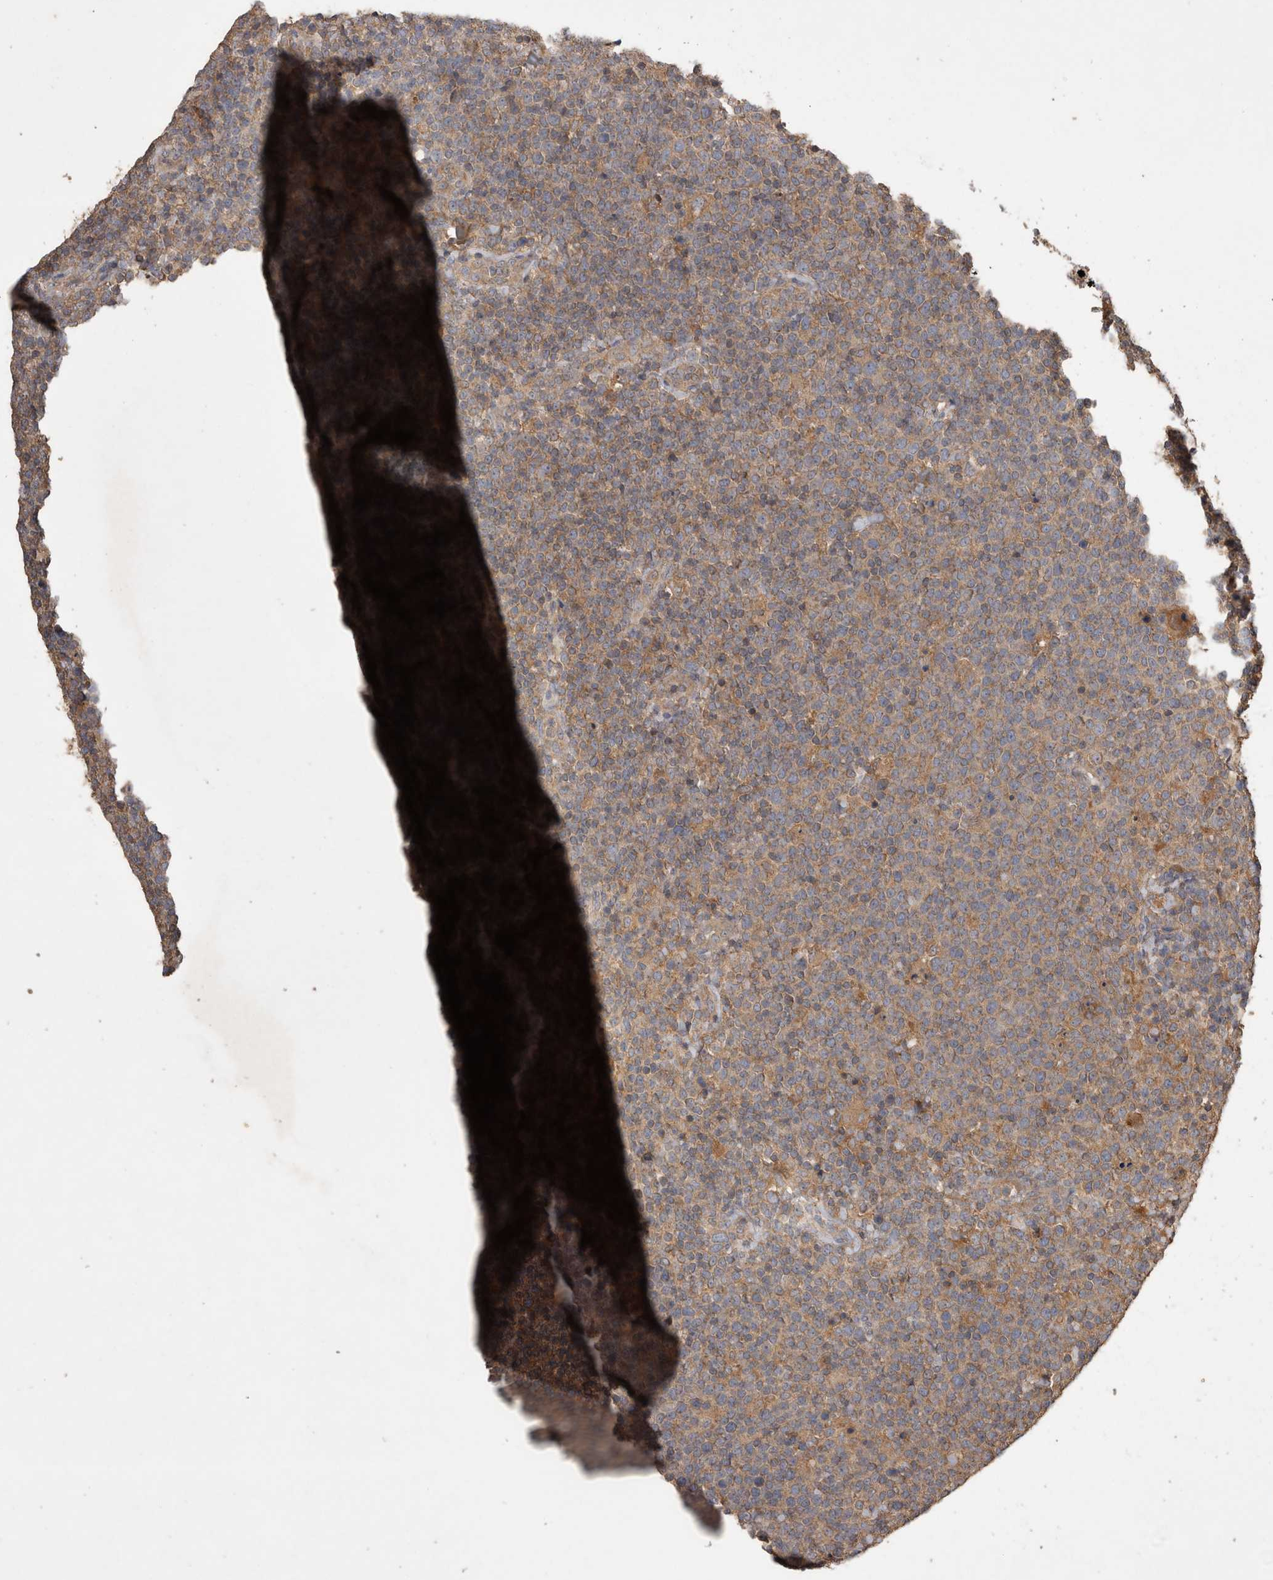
{"staining": {"intensity": "weak", "quantity": "25%-75%", "location": "cytoplasmic/membranous"}, "tissue": "lymphoma", "cell_type": "Tumor cells", "image_type": "cancer", "snomed": [{"axis": "morphology", "description": "Malignant lymphoma, non-Hodgkin's type, High grade"}, {"axis": "topography", "description": "Lymph node"}], "caption": "This micrograph exhibits high-grade malignant lymphoma, non-Hodgkin's type stained with immunohistochemistry (IHC) to label a protein in brown. The cytoplasmic/membranous of tumor cells show weak positivity for the protein. Nuclei are counter-stained blue.", "gene": "TRMT61B", "patient": {"sex": "male", "age": 61}}